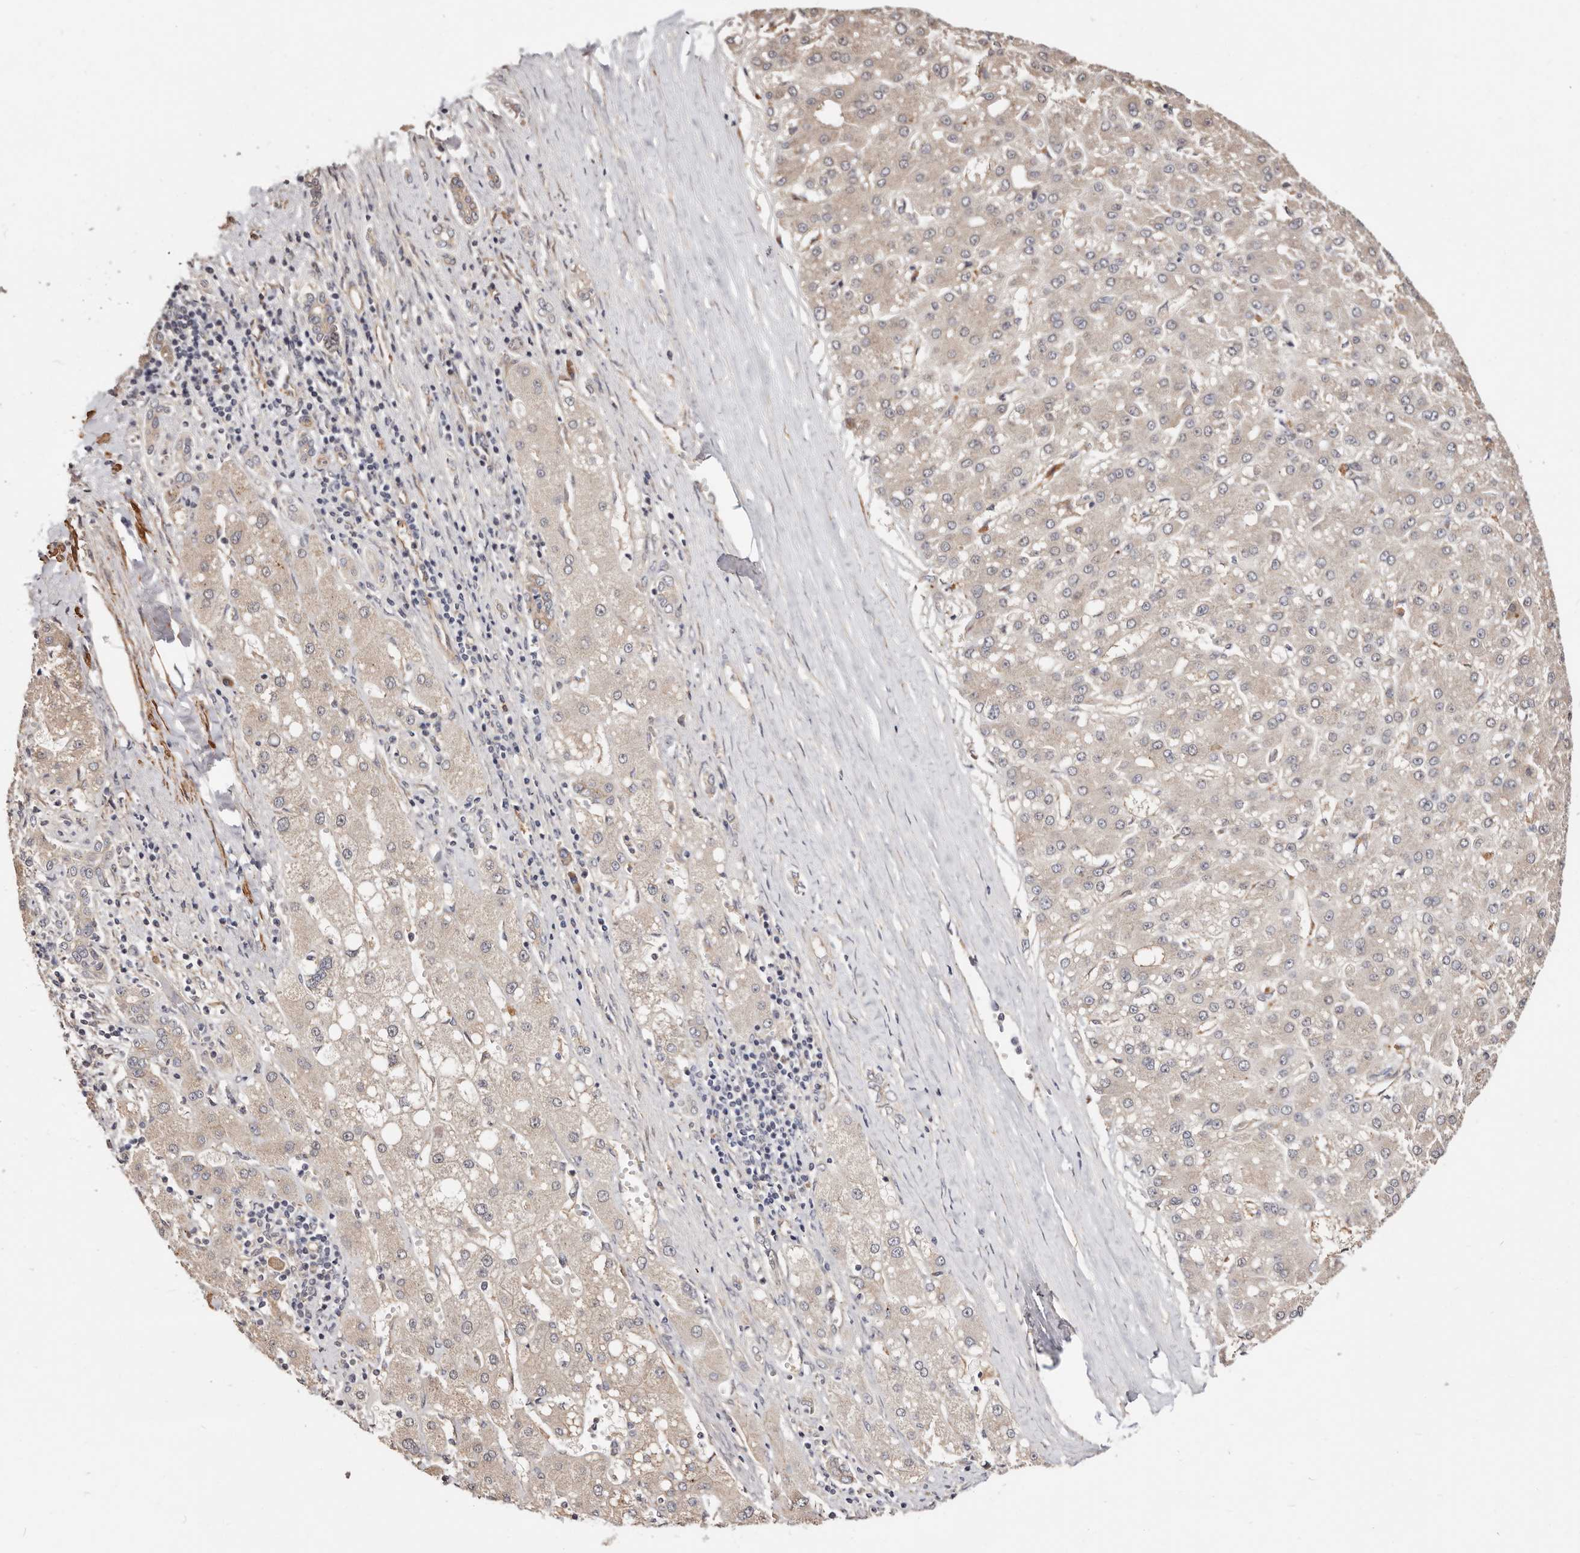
{"staining": {"intensity": "negative", "quantity": "none", "location": "none"}, "tissue": "liver cancer", "cell_type": "Tumor cells", "image_type": "cancer", "snomed": [{"axis": "morphology", "description": "Carcinoma, Hepatocellular, NOS"}, {"axis": "topography", "description": "Liver"}], "caption": "Immunohistochemistry of hepatocellular carcinoma (liver) reveals no staining in tumor cells. (IHC, brightfield microscopy, high magnification).", "gene": "TRIP13", "patient": {"sex": "male", "age": 67}}